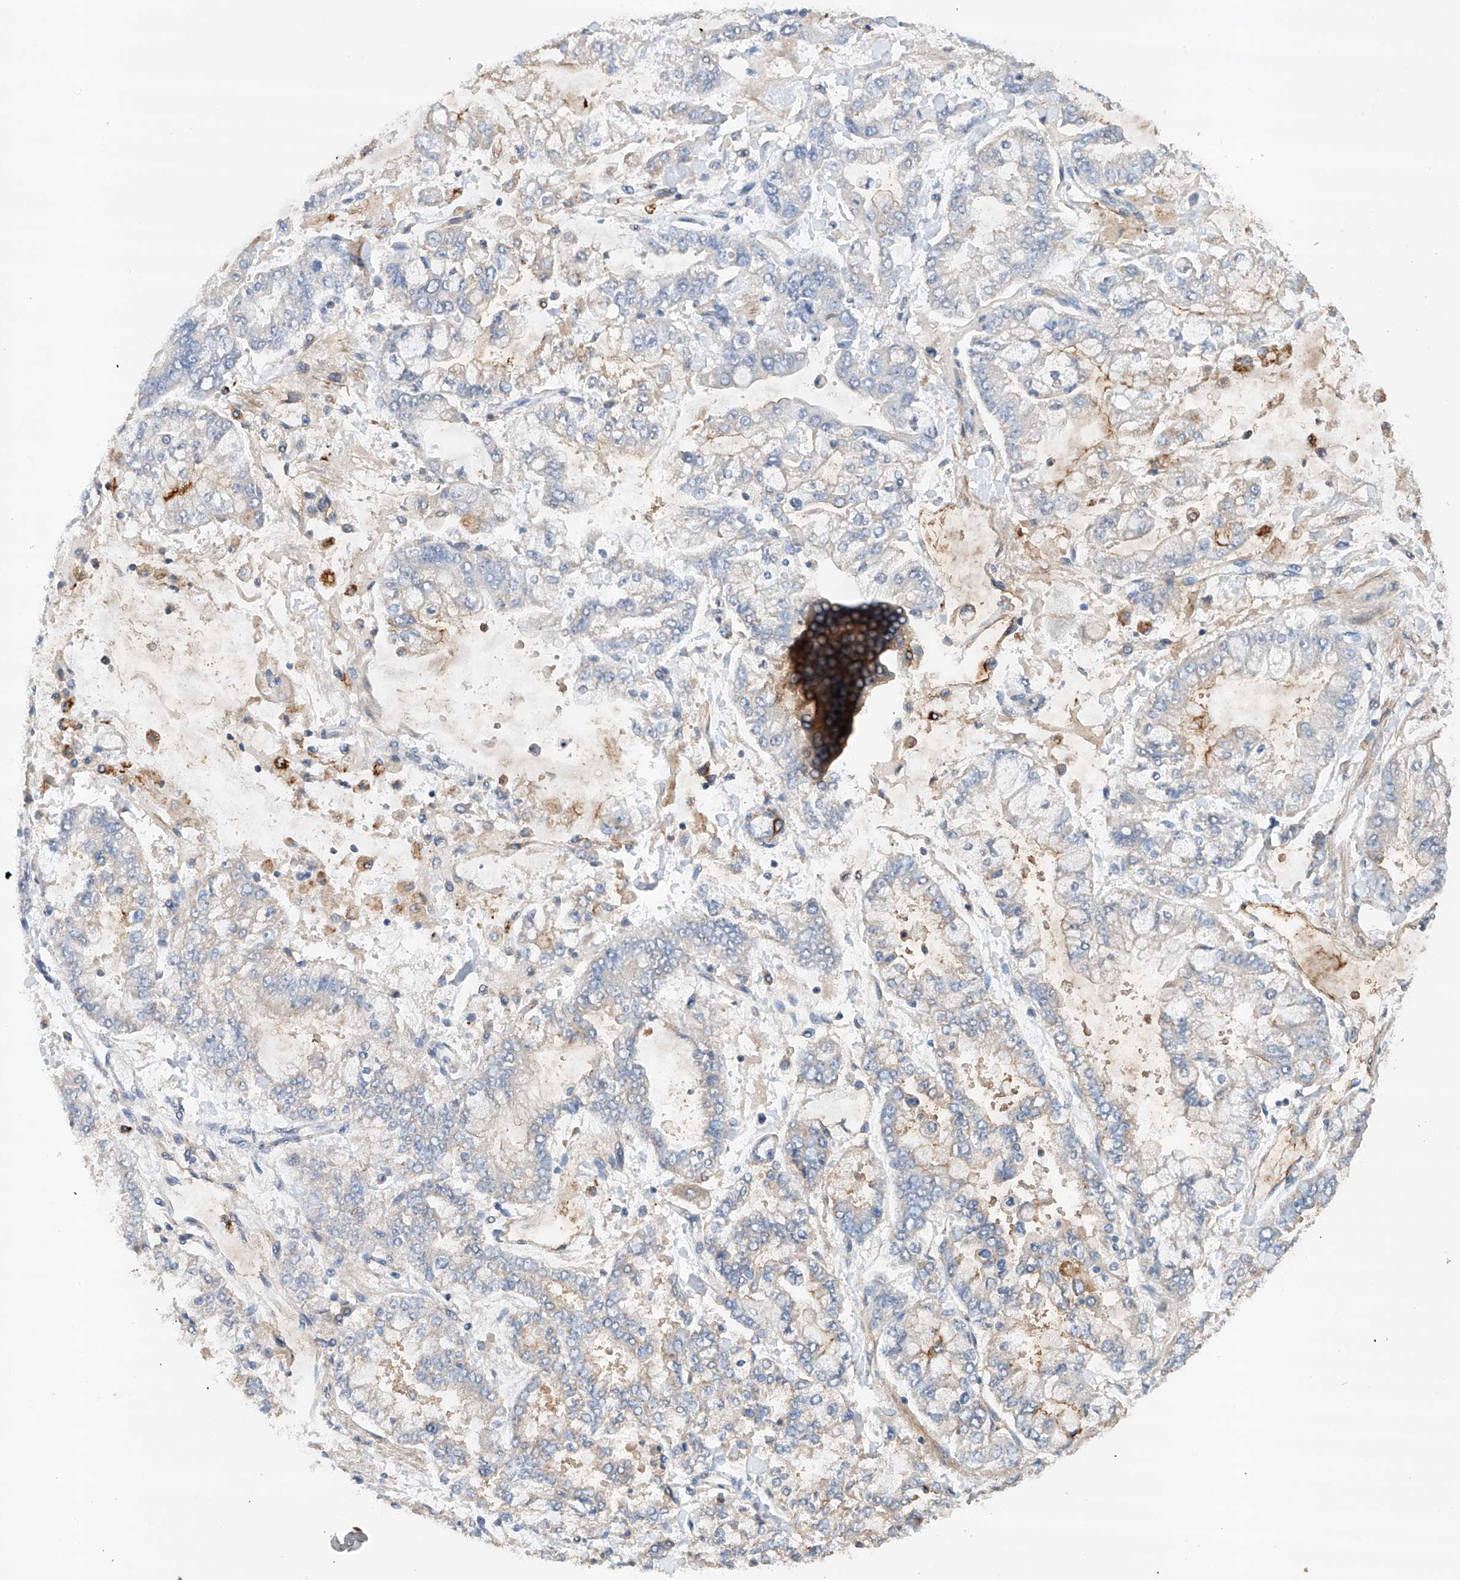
{"staining": {"intensity": "negative", "quantity": "none", "location": "none"}, "tissue": "stomach cancer", "cell_type": "Tumor cells", "image_type": "cancer", "snomed": [{"axis": "morphology", "description": "Normal tissue, NOS"}, {"axis": "morphology", "description": "Adenocarcinoma, NOS"}, {"axis": "topography", "description": "Stomach, upper"}, {"axis": "topography", "description": "Stomach"}], "caption": "Immunohistochemical staining of stomach adenocarcinoma exhibits no significant expression in tumor cells.", "gene": "GPC4", "patient": {"sex": "male", "age": 76}}